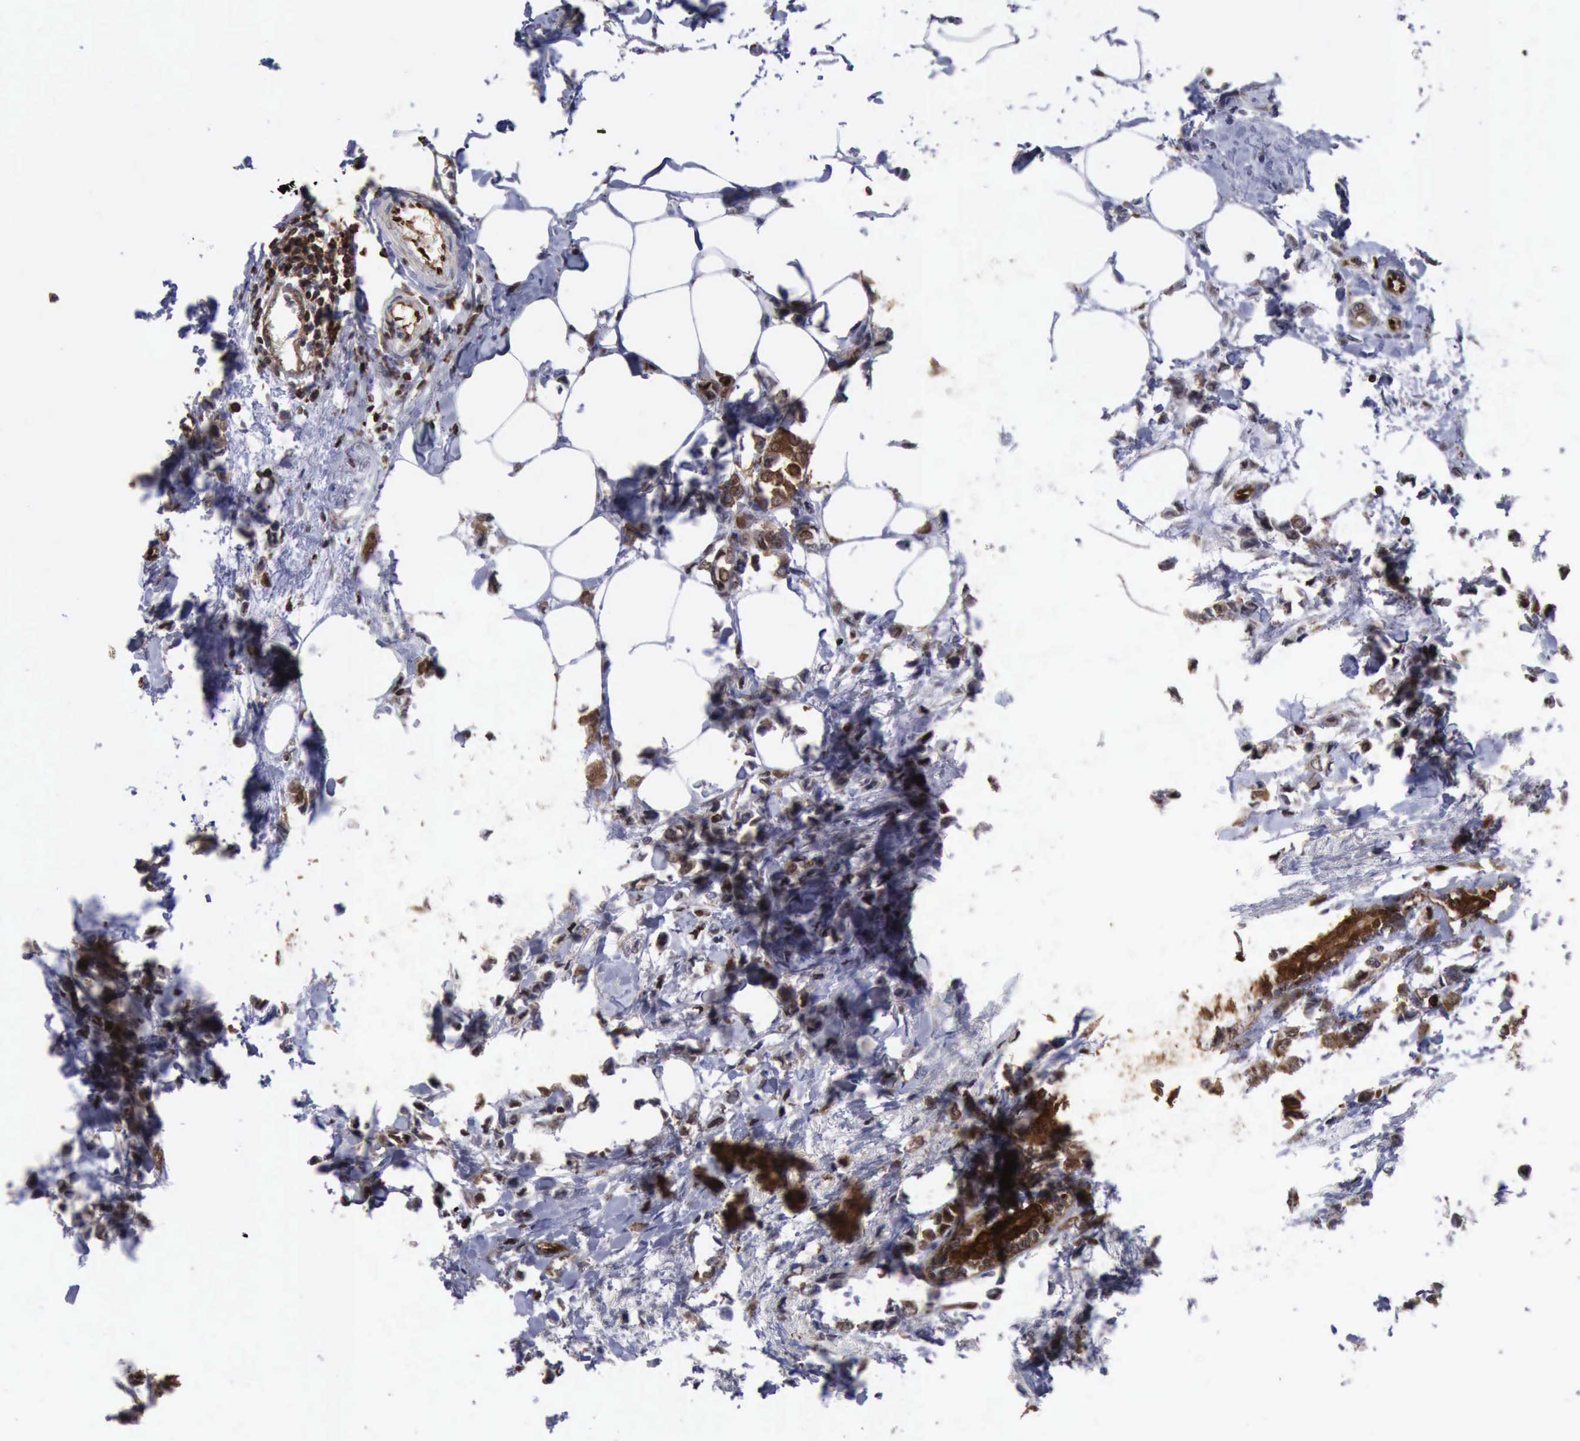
{"staining": {"intensity": "strong", "quantity": ">75%", "location": "cytoplasmic/membranous,nuclear"}, "tissue": "breast cancer", "cell_type": "Tumor cells", "image_type": "cancer", "snomed": [{"axis": "morphology", "description": "Lobular carcinoma"}, {"axis": "topography", "description": "Breast"}], "caption": "Lobular carcinoma (breast) was stained to show a protein in brown. There is high levels of strong cytoplasmic/membranous and nuclear staining in about >75% of tumor cells.", "gene": "PDCD4", "patient": {"sex": "female", "age": 51}}